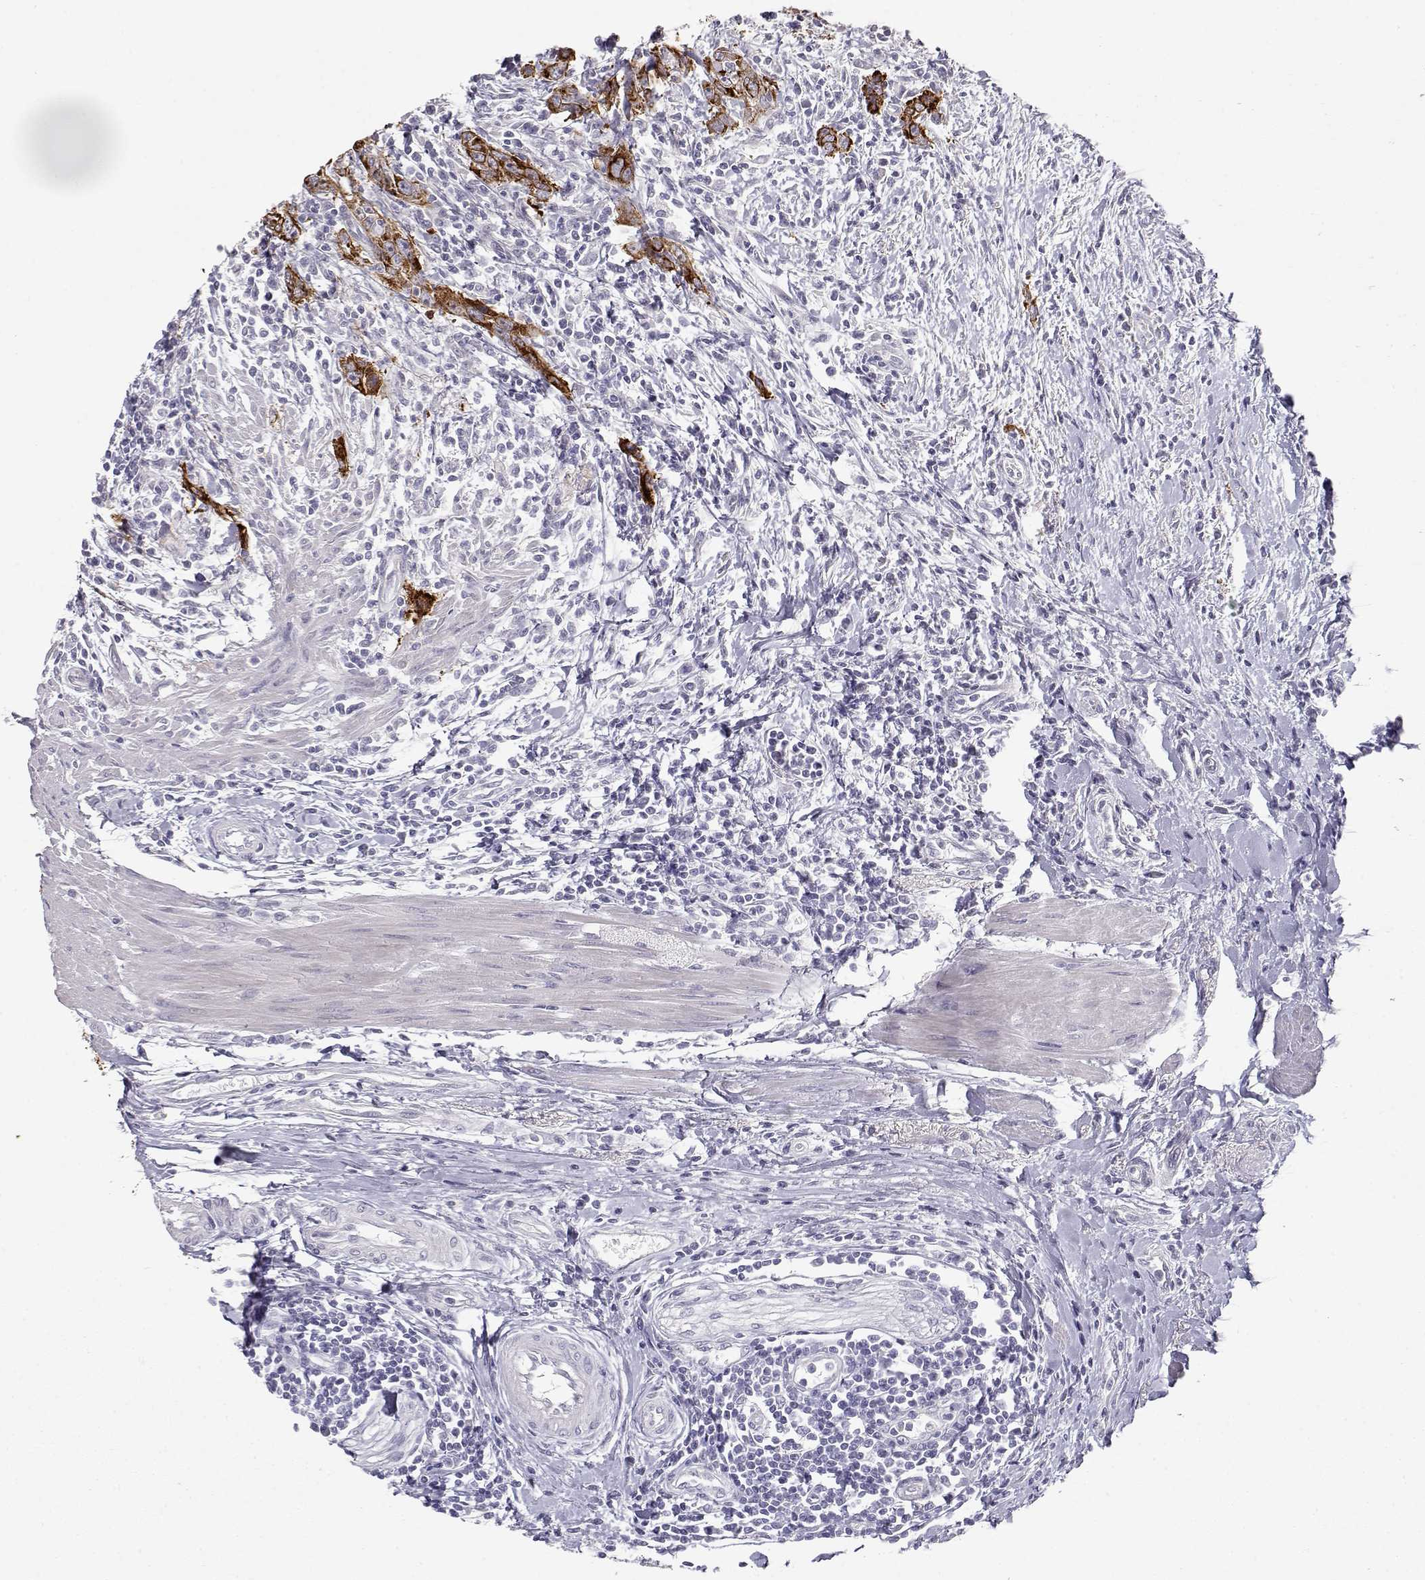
{"staining": {"intensity": "strong", "quantity": ">75%", "location": "cytoplasmic/membranous"}, "tissue": "urothelial cancer", "cell_type": "Tumor cells", "image_type": "cancer", "snomed": [{"axis": "morphology", "description": "Urothelial carcinoma, High grade"}, {"axis": "topography", "description": "Urinary bladder"}], "caption": "IHC of urothelial cancer demonstrates high levels of strong cytoplasmic/membranous positivity in about >75% of tumor cells.", "gene": "LAMB3", "patient": {"sex": "male", "age": 83}}